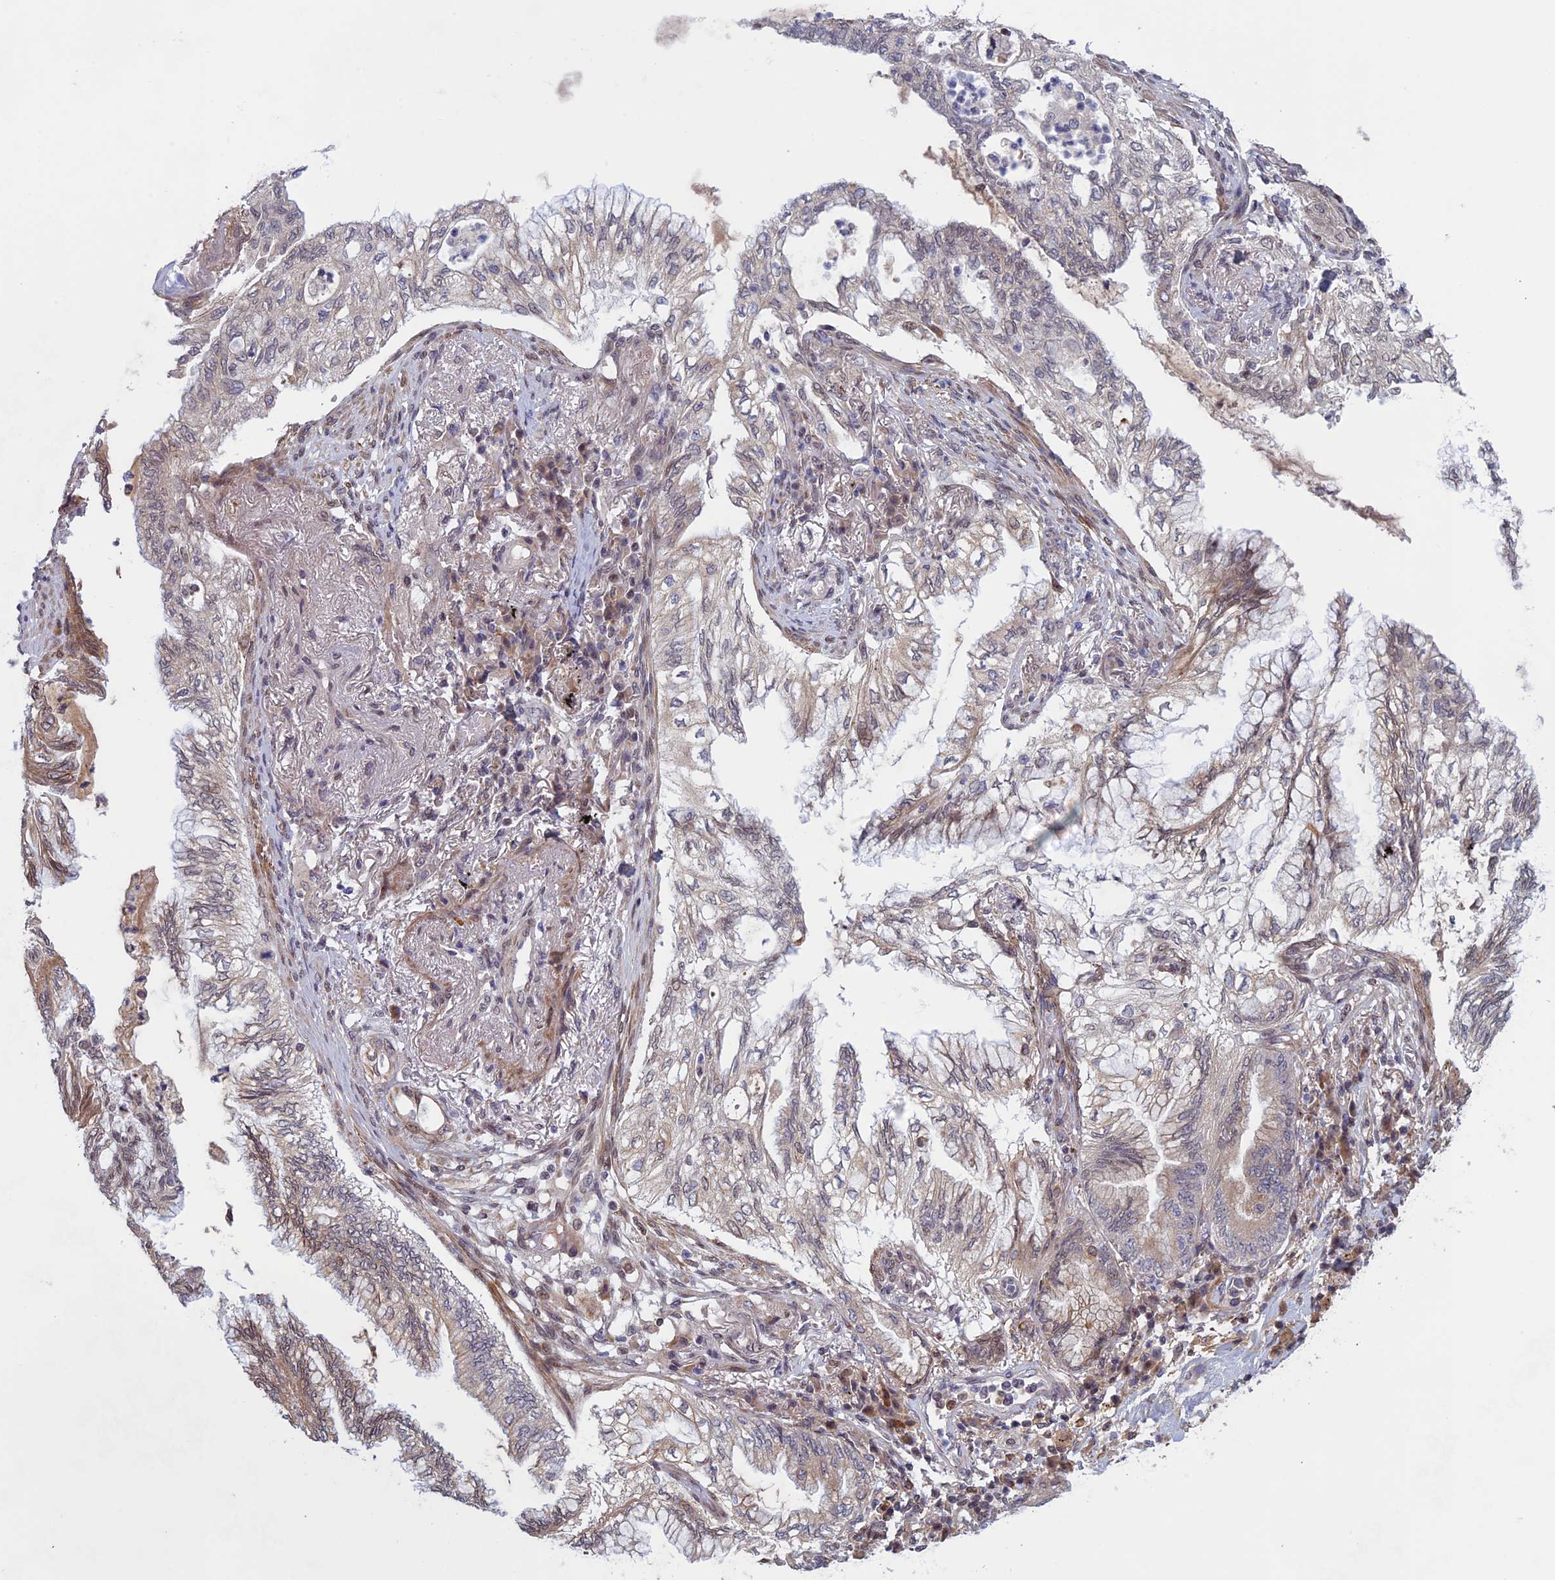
{"staining": {"intensity": "weak", "quantity": "25%-75%", "location": "cytoplasmic/membranous,nuclear"}, "tissue": "lung cancer", "cell_type": "Tumor cells", "image_type": "cancer", "snomed": [{"axis": "morphology", "description": "Adenocarcinoma, NOS"}, {"axis": "topography", "description": "Lung"}], "caption": "Lung cancer (adenocarcinoma) tissue exhibits weak cytoplasmic/membranous and nuclear expression in about 25%-75% of tumor cells (DAB (3,3'-diaminobenzidine) = brown stain, brightfield microscopy at high magnification).", "gene": "FADS1", "patient": {"sex": "female", "age": 70}}